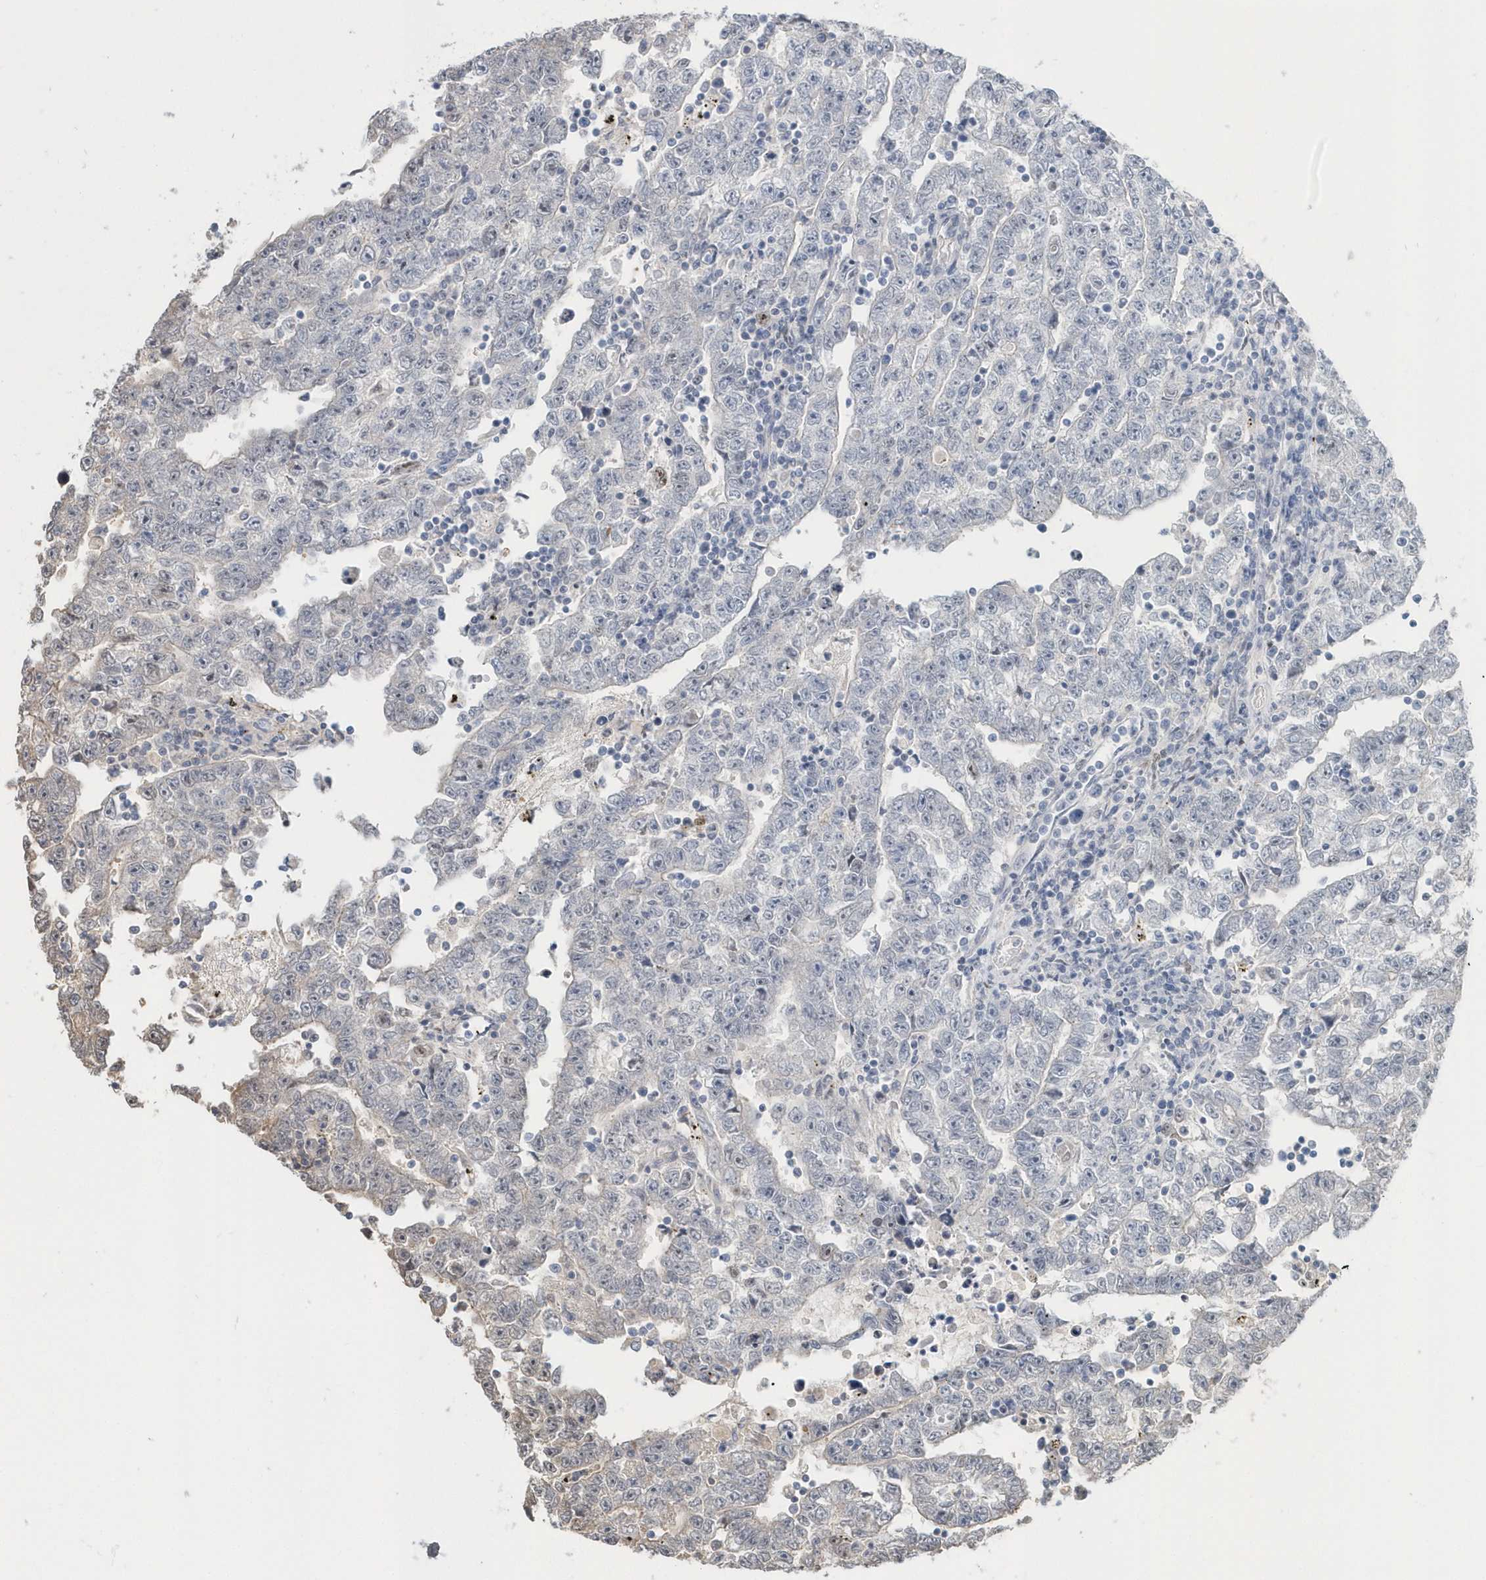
{"staining": {"intensity": "negative", "quantity": "none", "location": "none"}, "tissue": "testis cancer", "cell_type": "Tumor cells", "image_type": "cancer", "snomed": [{"axis": "morphology", "description": "Carcinoma, Embryonal, NOS"}, {"axis": "topography", "description": "Testis"}], "caption": "Tumor cells are negative for brown protein staining in testis cancer. Nuclei are stained in blue.", "gene": "MACROH2A2", "patient": {"sex": "male", "age": 25}}